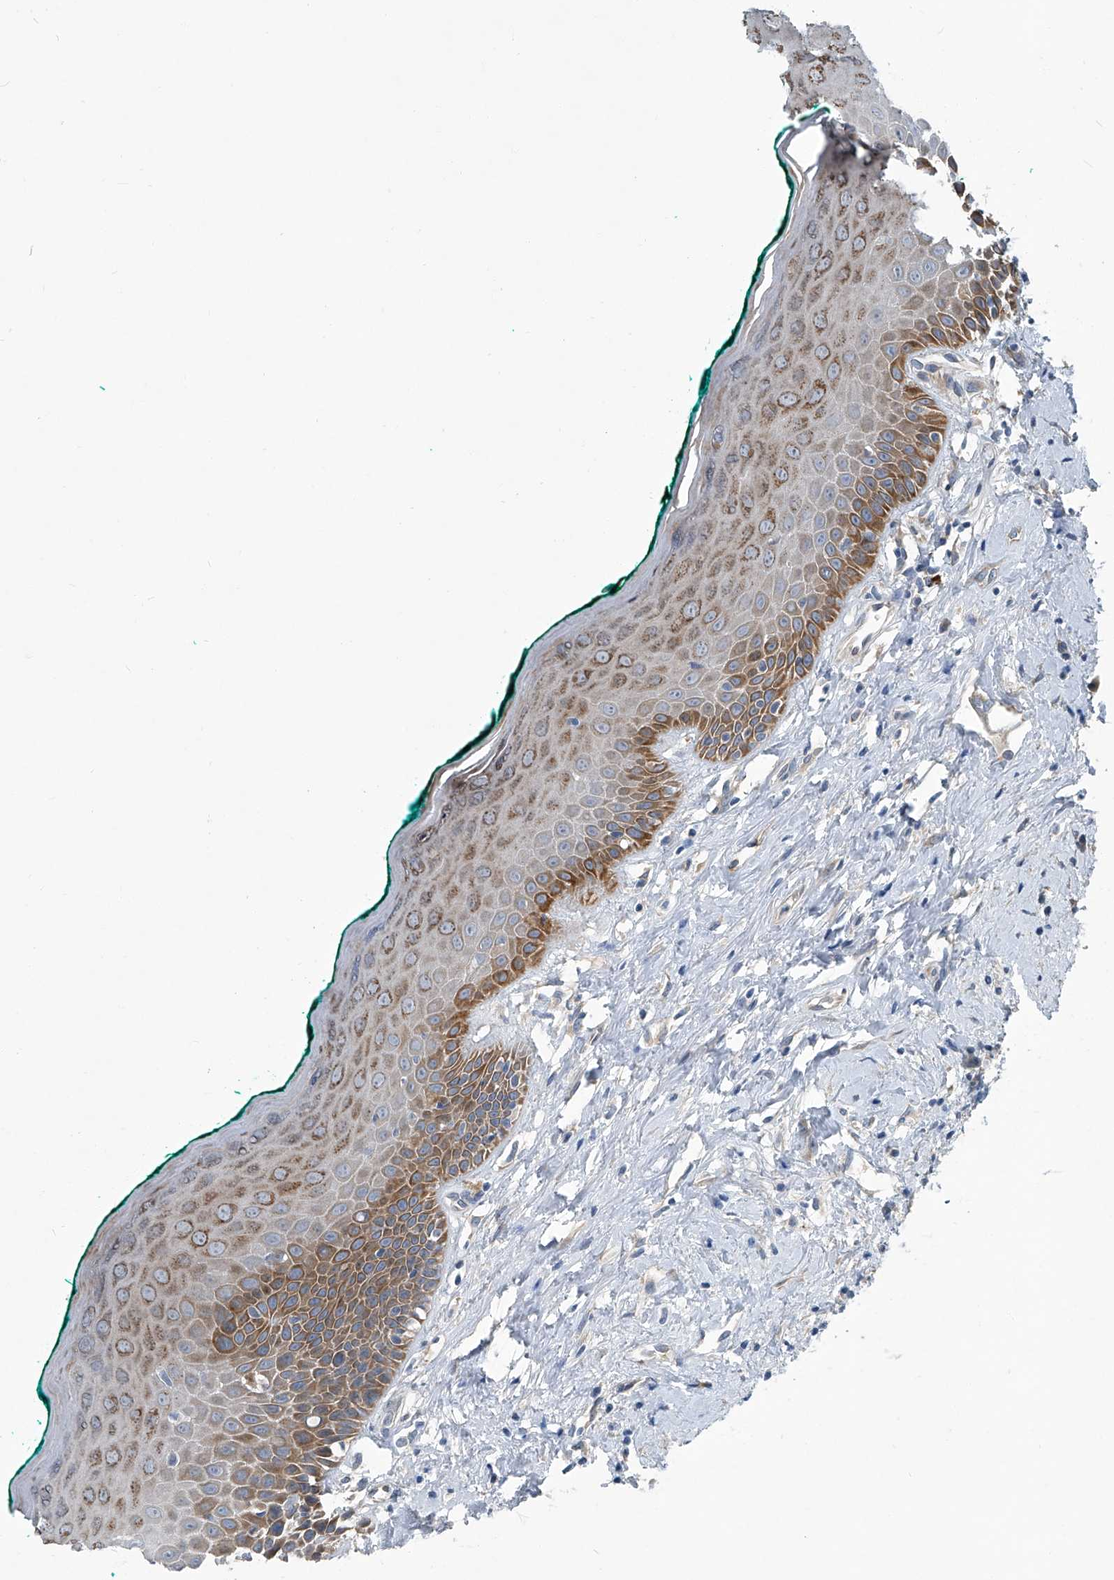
{"staining": {"intensity": "strong", "quantity": "25%-75%", "location": "cytoplasmic/membranous"}, "tissue": "oral mucosa", "cell_type": "Squamous epithelial cells", "image_type": "normal", "snomed": [{"axis": "morphology", "description": "Normal tissue, NOS"}, {"axis": "topography", "description": "Oral tissue"}], "caption": "A photomicrograph showing strong cytoplasmic/membranous positivity in approximately 25%-75% of squamous epithelial cells in unremarkable oral mucosa, as visualized by brown immunohistochemical staining.", "gene": "SLC26A11", "patient": {"sex": "female", "age": 70}}